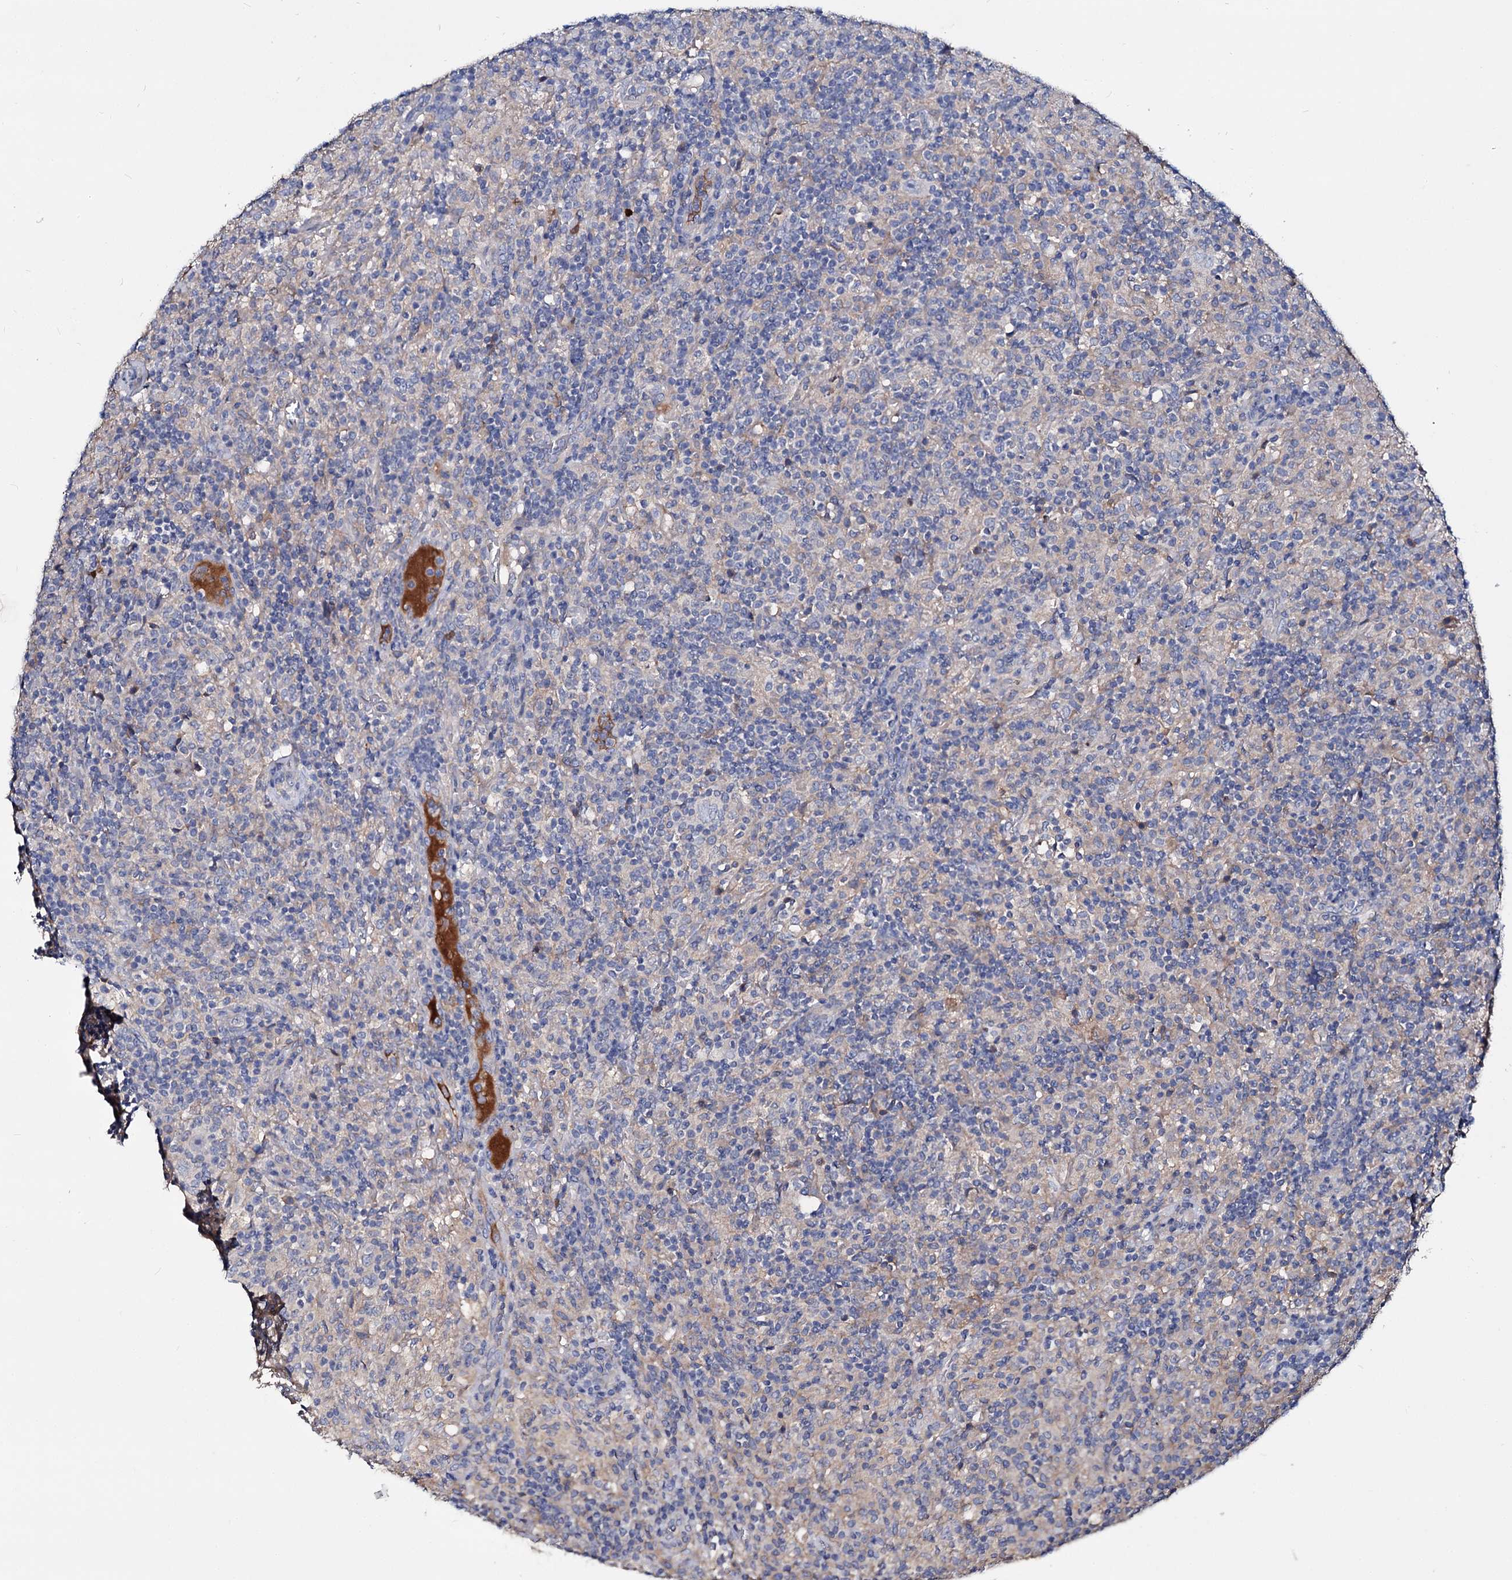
{"staining": {"intensity": "negative", "quantity": "none", "location": "none"}, "tissue": "lymphoma", "cell_type": "Tumor cells", "image_type": "cancer", "snomed": [{"axis": "morphology", "description": "Hodgkin's disease, NOS"}, {"axis": "topography", "description": "Lymph node"}], "caption": "Immunohistochemical staining of human lymphoma displays no significant positivity in tumor cells.", "gene": "ACY3", "patient": {"sex": "male", "age": 70}}